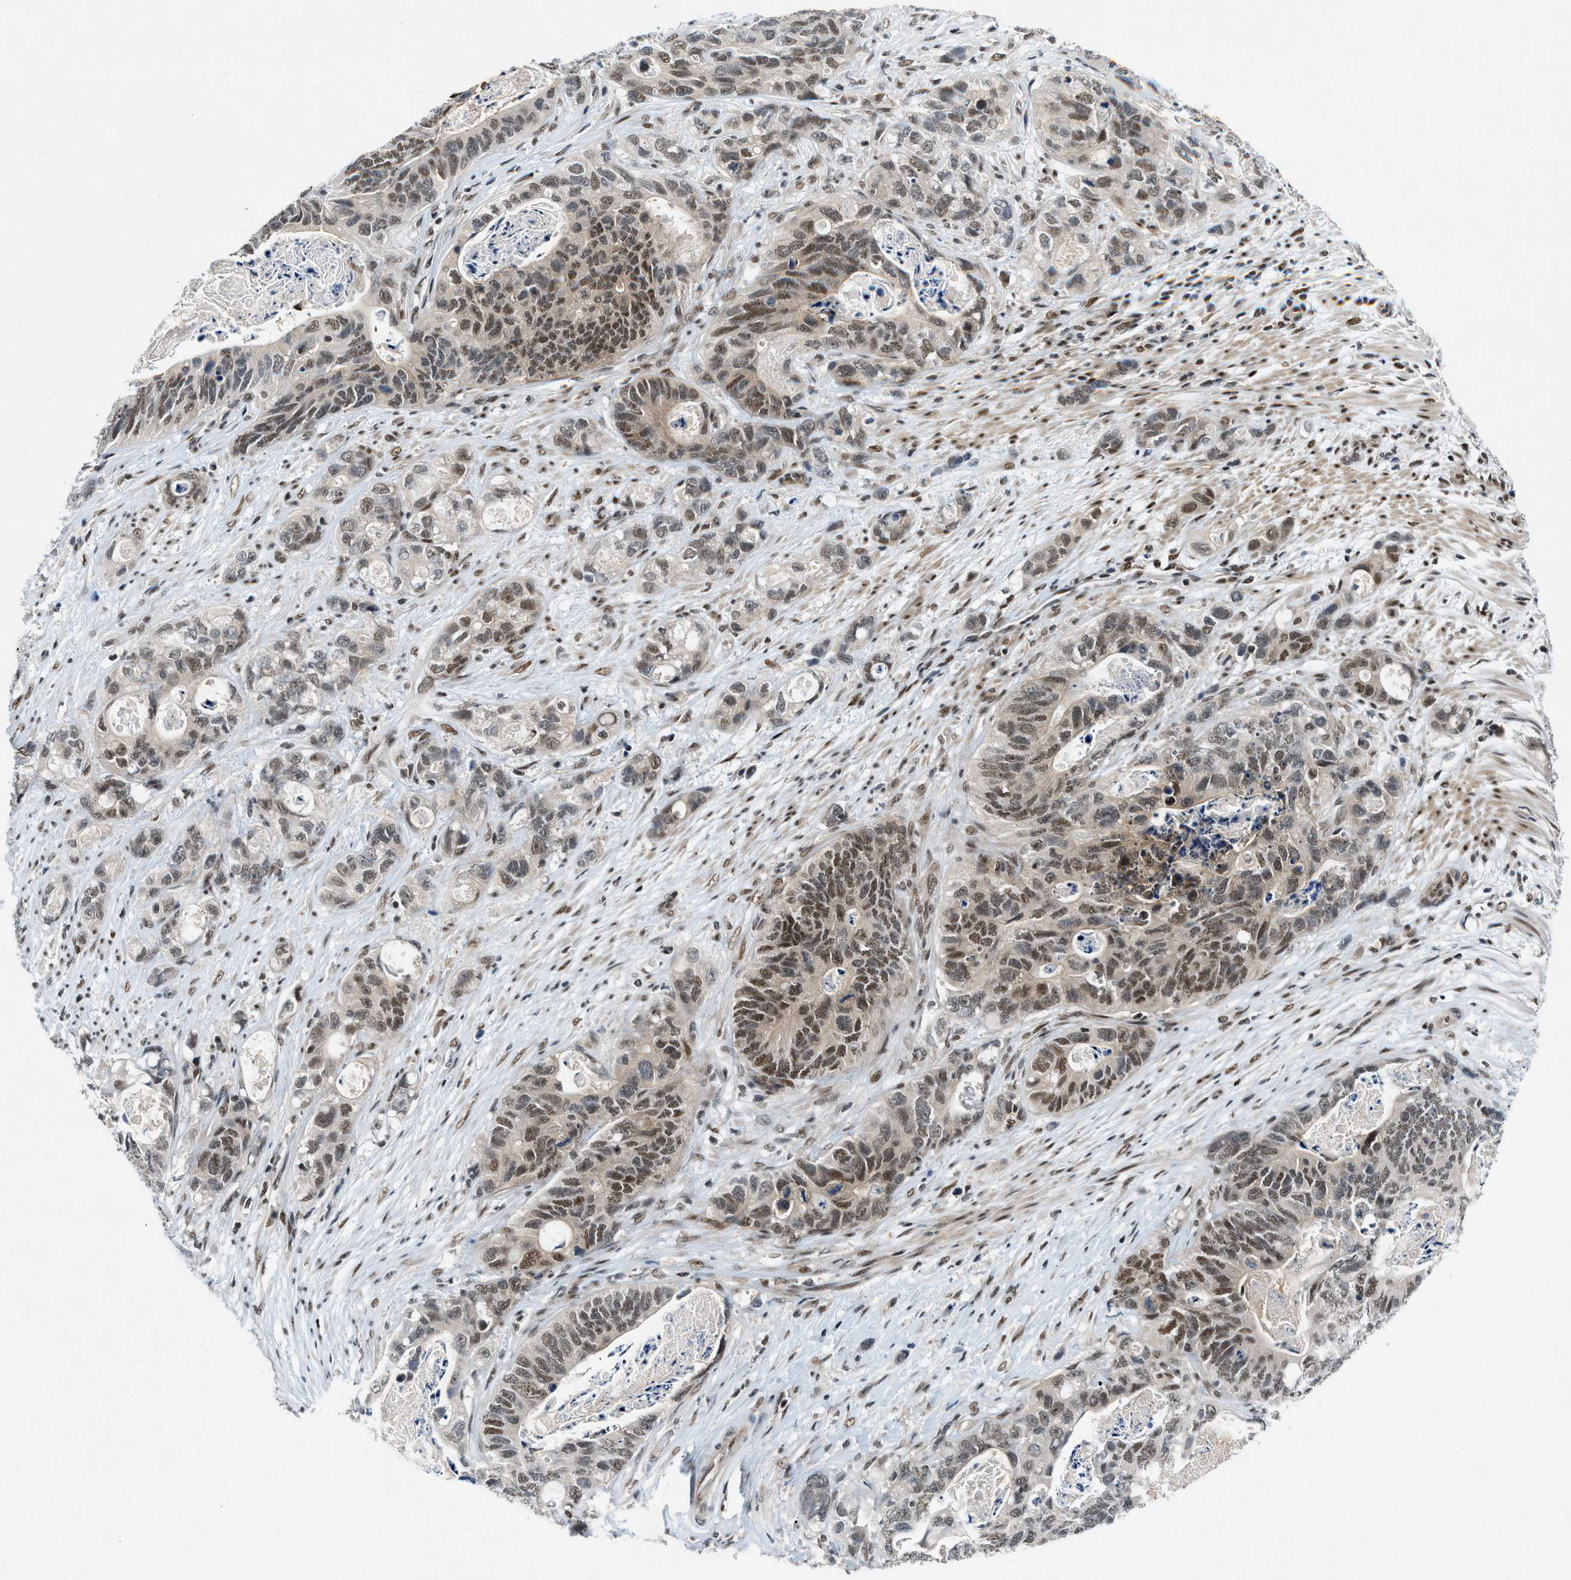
{"staining": {"intensity": "moderate", "quantity": ">75%", "location": "nuclear"}, "tissue": "stomach cancer", "cell_type": "Tumor cells", "image_type": "cancer", "snomed": [{"axis": "morphology", "description": "Normal tissue, NOS"}, {"axis": "morphology", "description": "Adenocarcinoma, NOS"}, {"axis": "topography", "description": "Stomach"}], "caption": "Protein staining of adenocarcinoma (stomach) tissue displays moderate nuclear positivity in approximately >75% of tumor cells.", "gene": "NCOA1", "patient": {"sex": "female", "age": 89}}